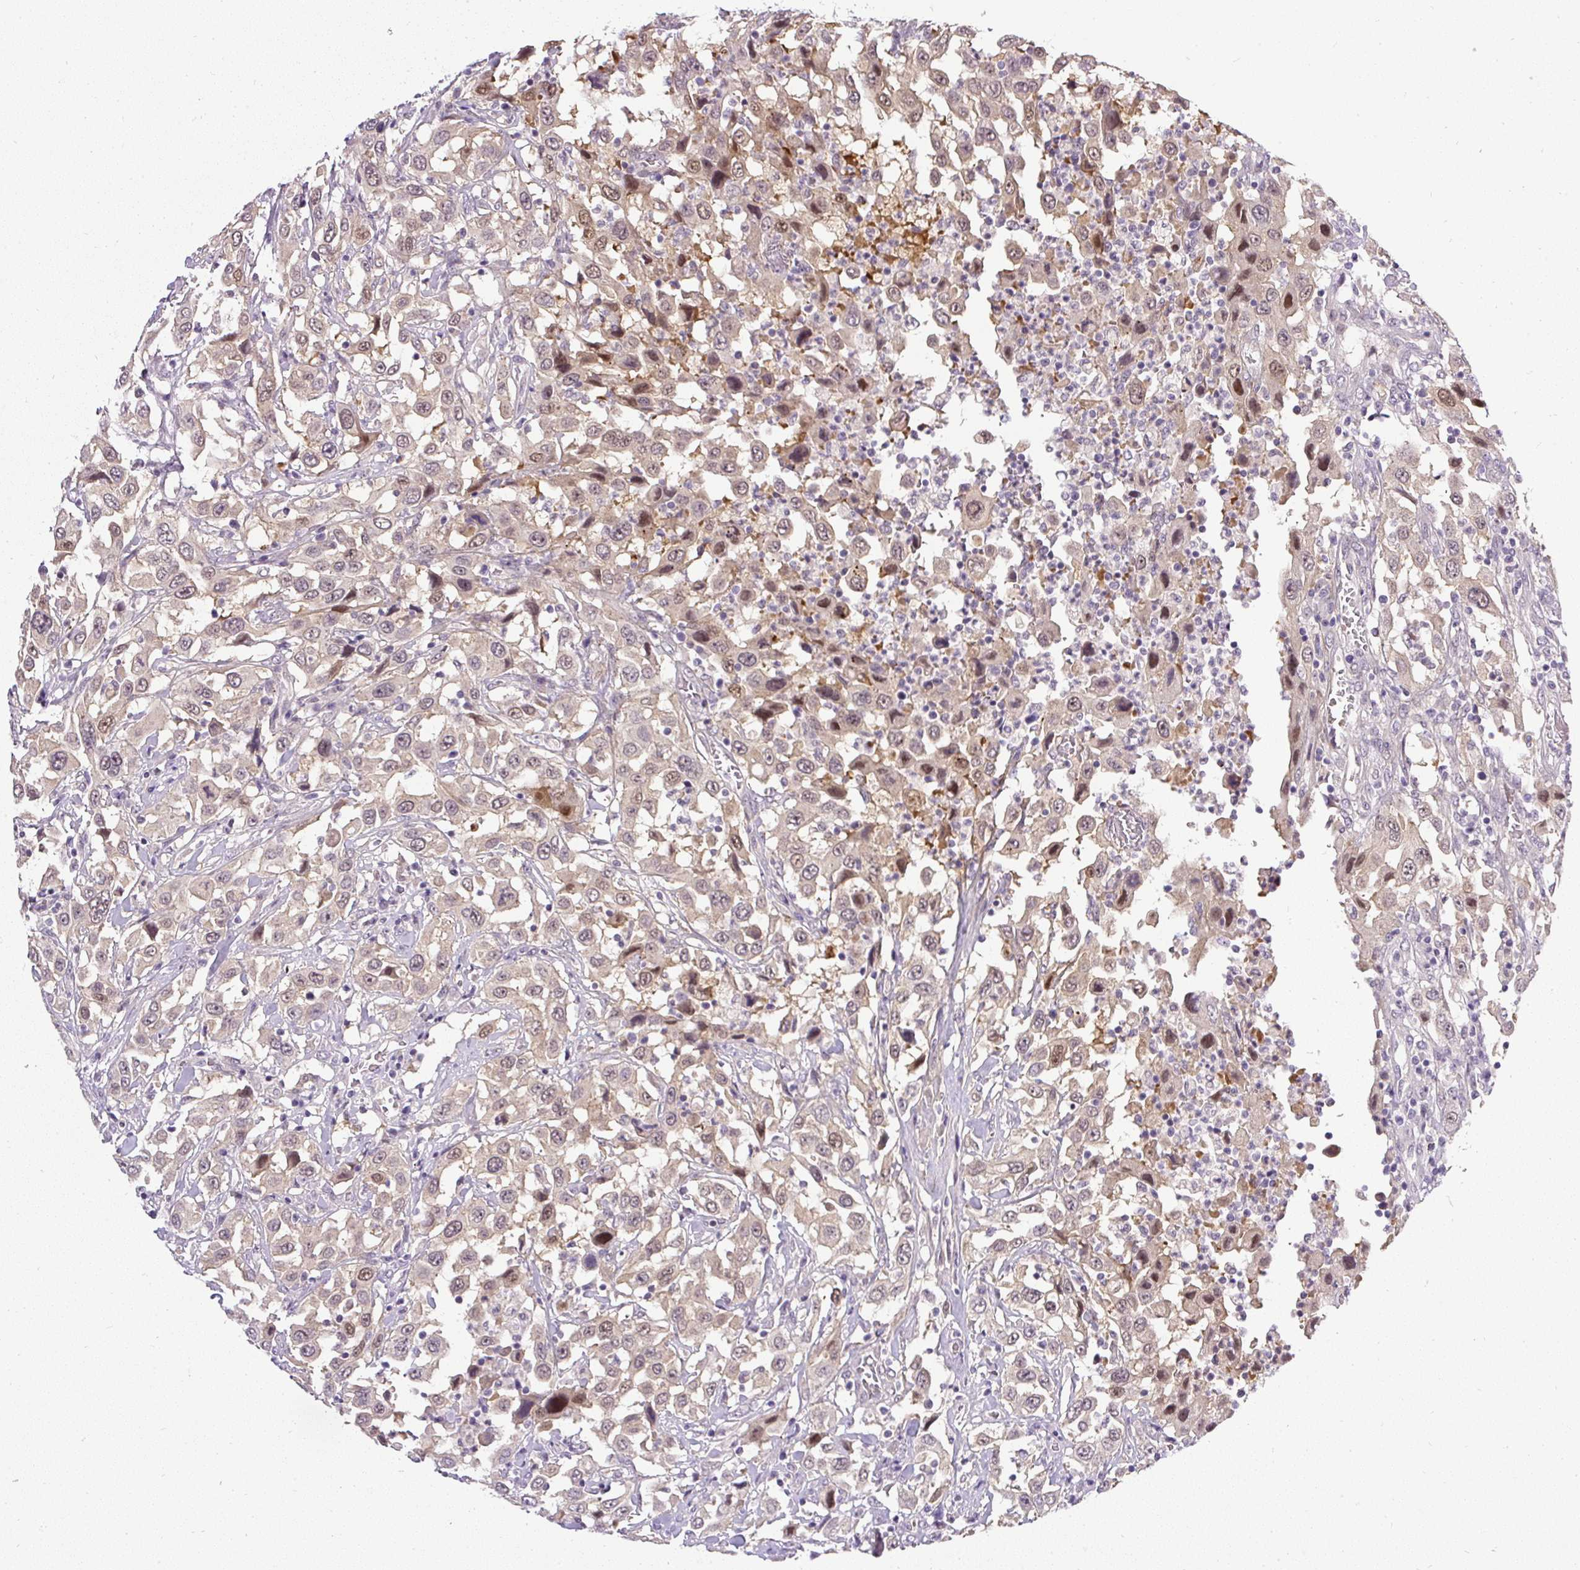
{"staining": {"intensity": "weak", "quantity": ">75%", "location": "cytoplasmic/membranous,nuclear"}, "tissue": "urothelial cancer", "cell_type": "Tumor cells", "image_type": "cancer", "snomed": [{"axis": "morphology", "description": "Urothelial carcinoma, High grade"}, {"axis": "topography", "description": "Urinary bladder"}], "caption": "This is an image of IHC staining of high-grade urothelial carcinoma, which shows weak expression in the cytoplasmic/membranous and nuclear of tumor cells.", "gene": "FAM117B", "patient": {"sex": "male", "age": 61}}